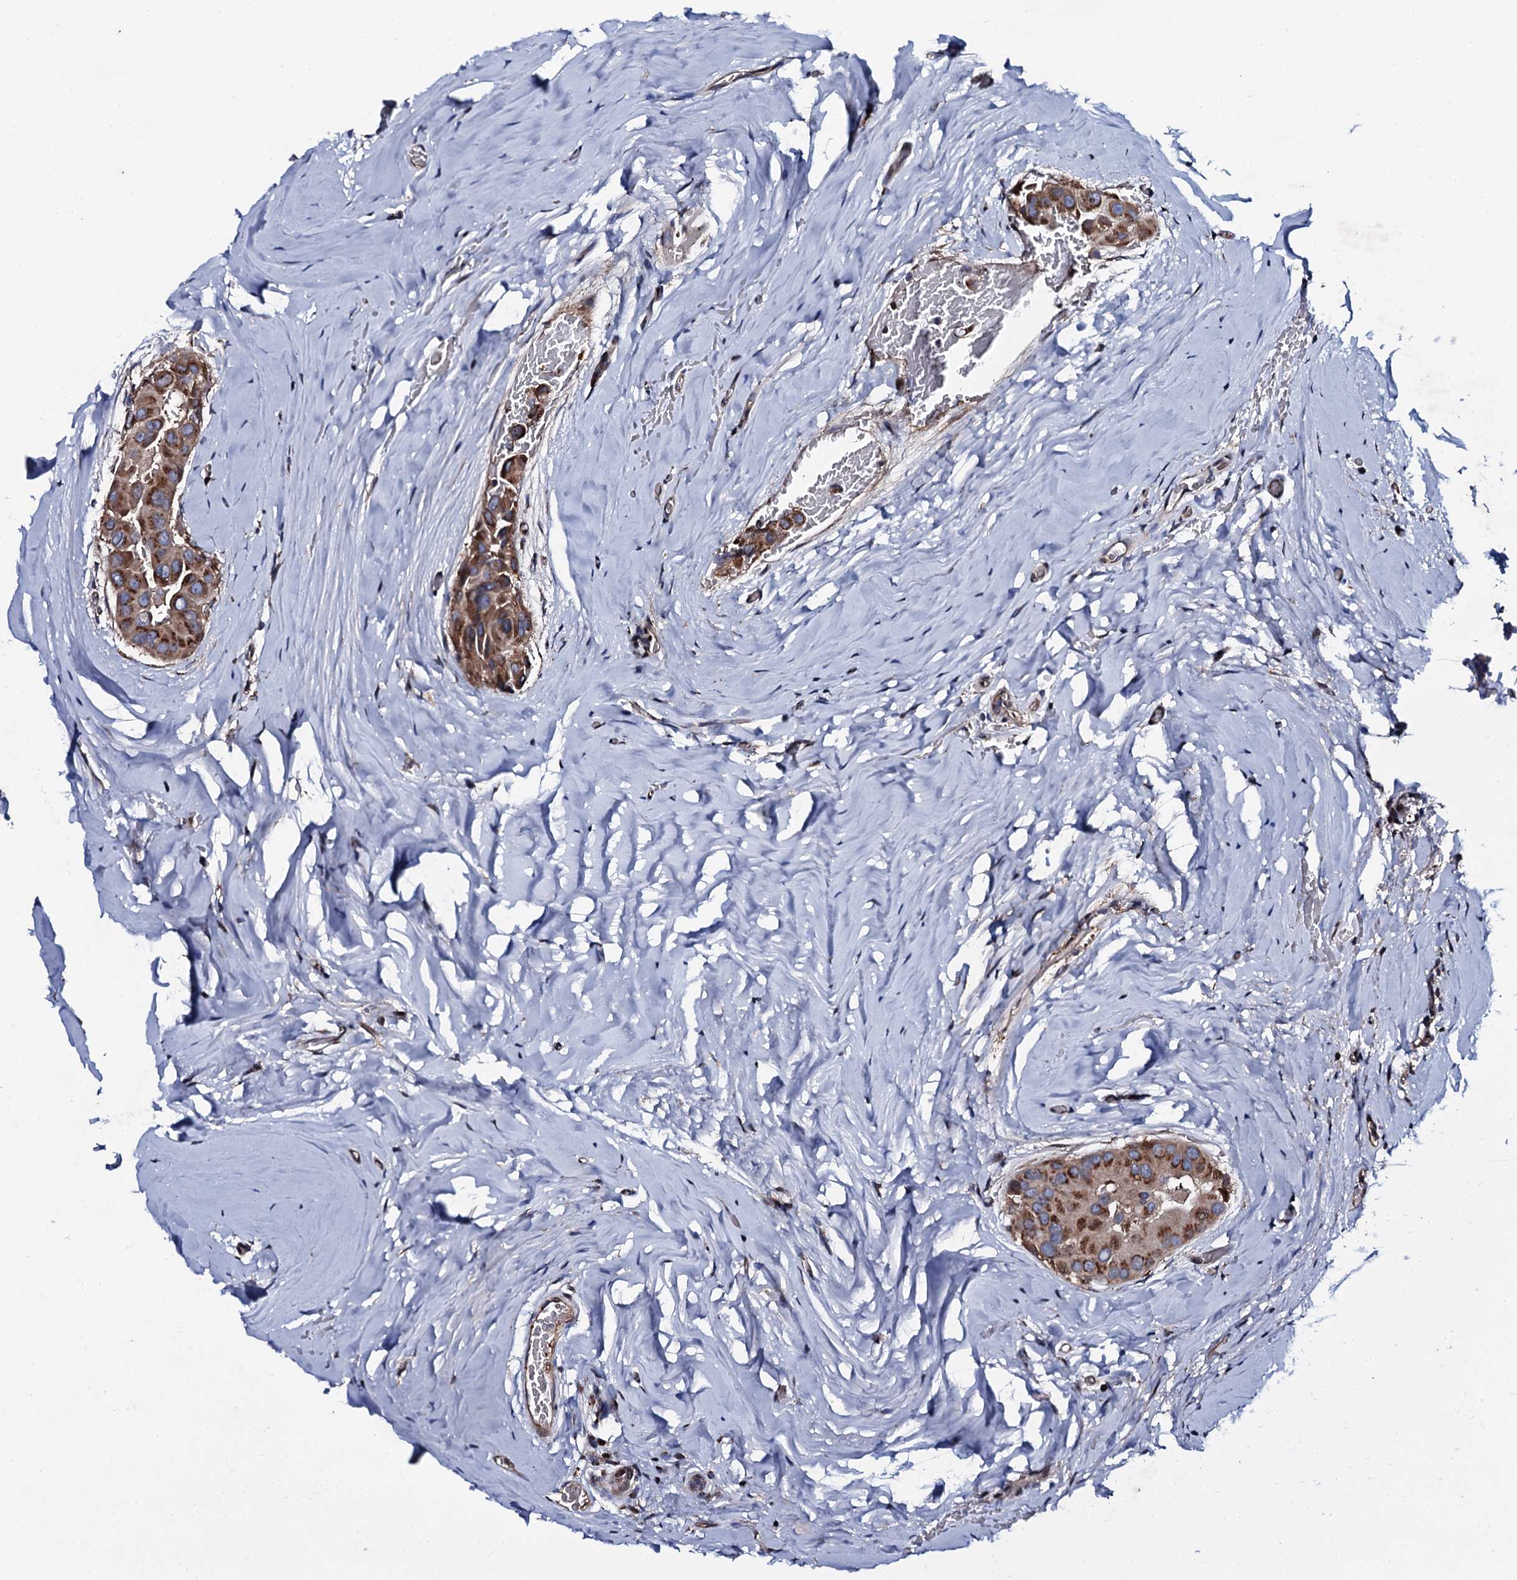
{"staining": {"intensity": "moderate", "quantity": ">75%", "location": "cytoplasmic/membranous"}, "tissue": "thyroid cancer", "cell_type": "Tumor cells", "image_type": "cancer", "snomed": [{"axis": "morphology", "description": "Papillary adenocarcinoma, NOS"}, {"axis": "topography", "description": "Thyroid gland"}], "caption": "Protein staining reveals moderate cytoplasmic/membranous staining in about >75% of tumor cells in thyroid papillary adenocarcinoma.", "gene": "PLET1", "patient": {"sex": "male", "age": 33}}